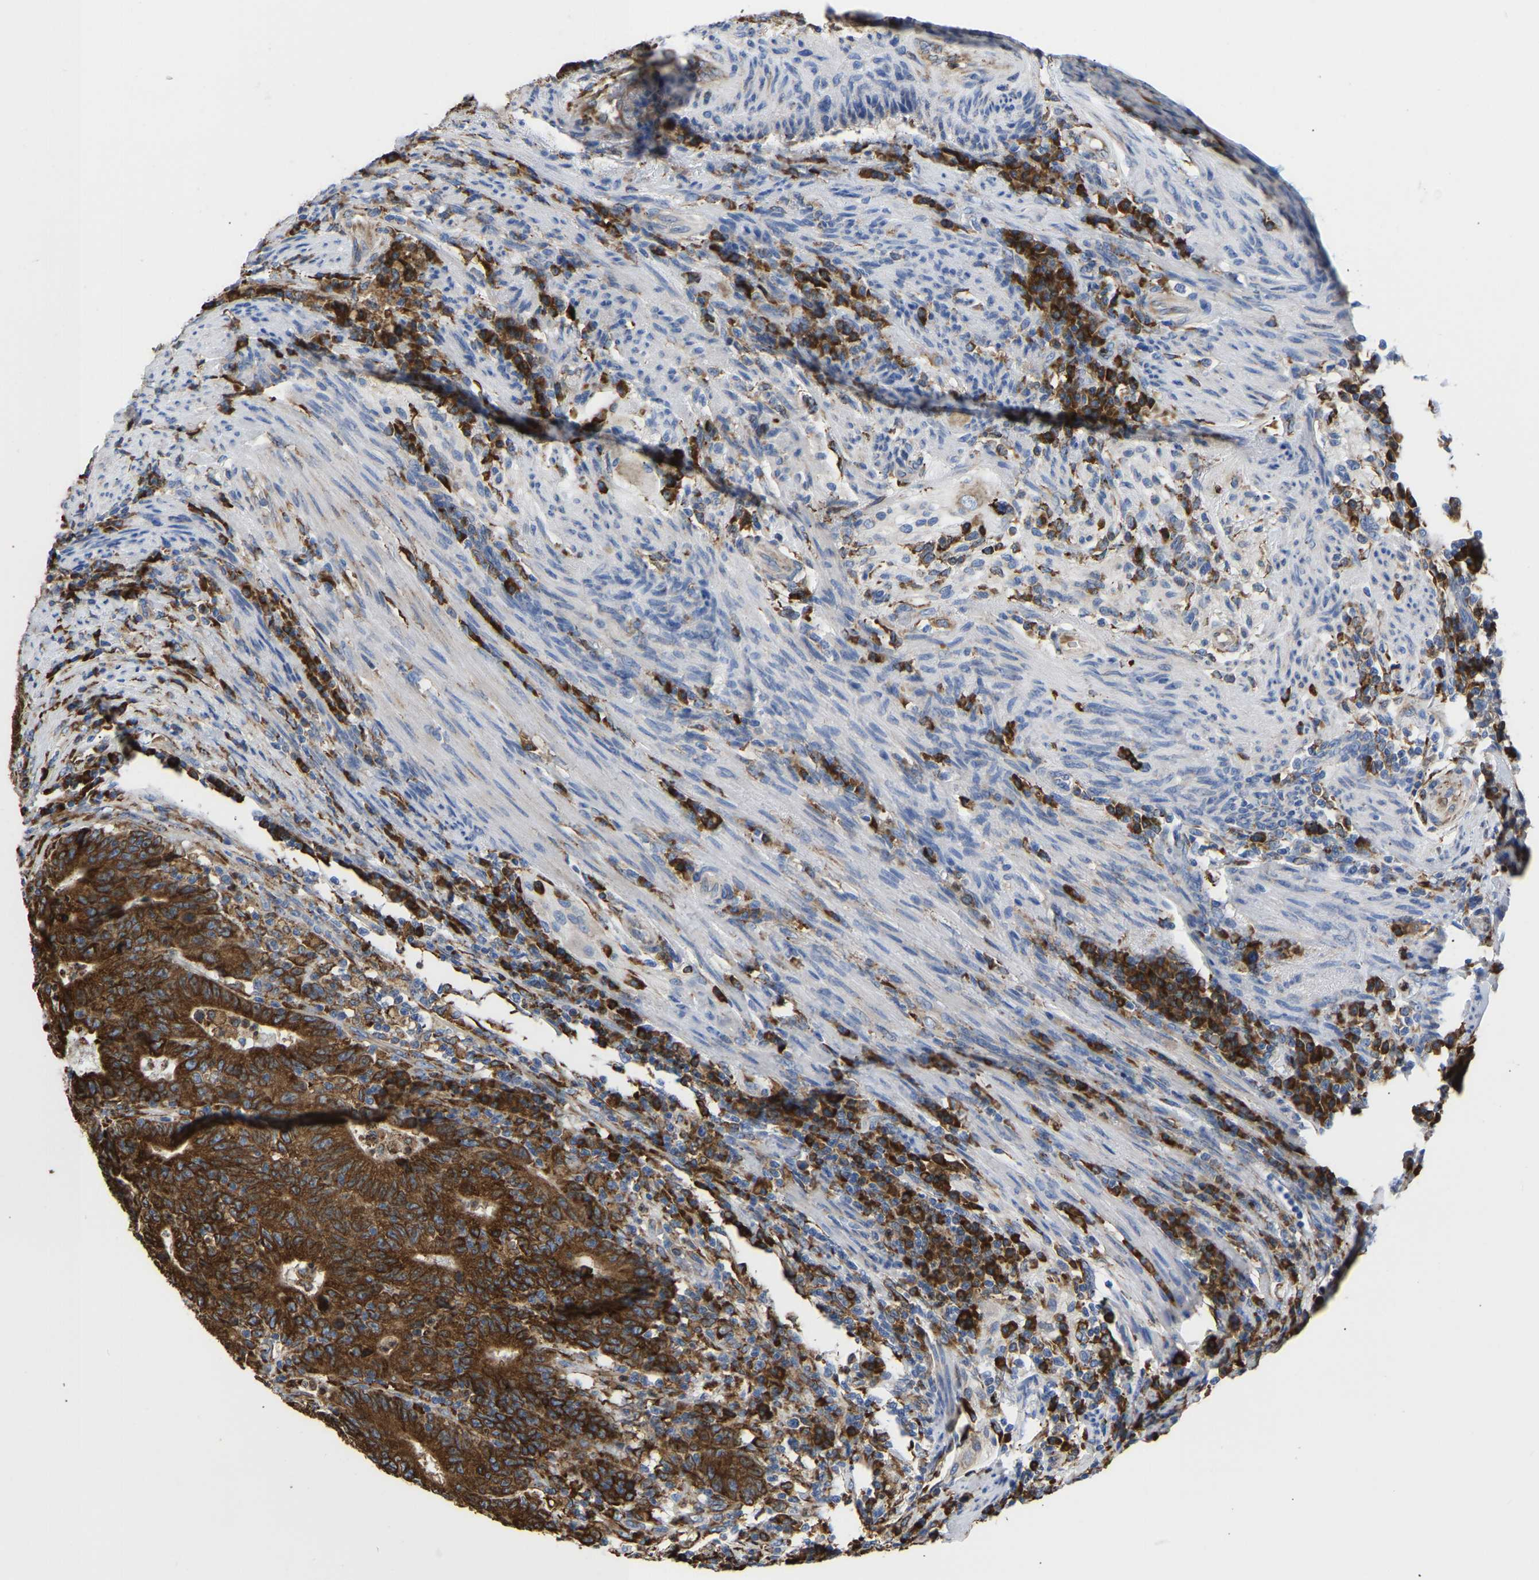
{"staining": {"intensity": "moderate", "quantity": ">75%", "location": "cytoplasmic/membranous"}, "tissue": "colorectal cancer", "cell_type": "Tumor cells", "image_type": "cancer", "snomed": [{"axis": "morphology", "description": "Normal tissue, NOS"}, {"axis": "morphology", "description": "Adenocarcinoma, NOS"}, {"axis": "topography", "description": "Colon"}], "caption": "Tumor cells exhibit medium levels of moderate cytoplasmic/membranous positivity in approximately >75% of cells in human adenocarcinoma (colorectal).", "gene": "P4HB", "patient": {"sex": "female", "age": 75}}